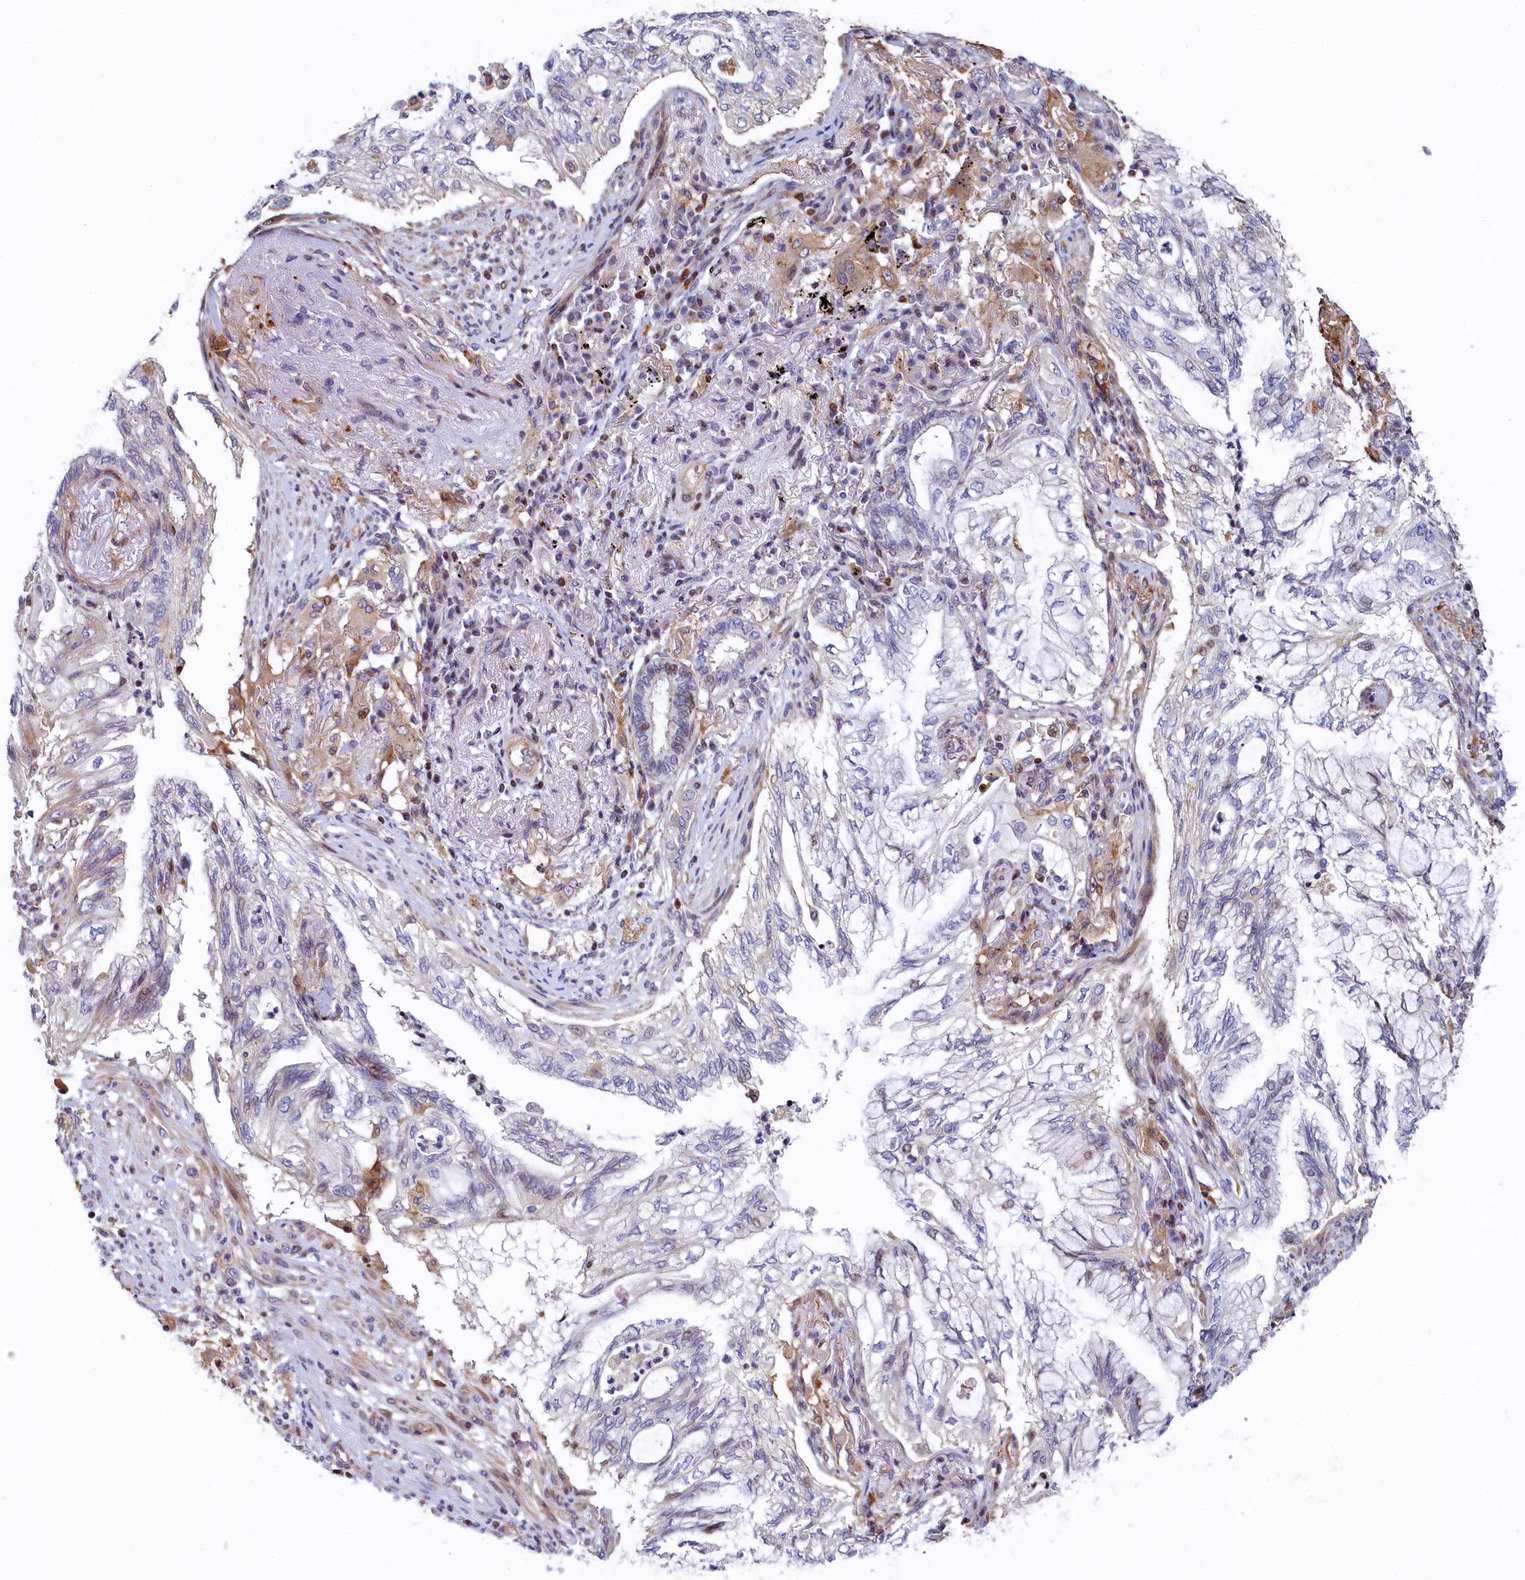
{"staining": {"intensity": "weak", "quantity": "<25%", "location": "nuclear"}, "tissue": "lung cancer", "cell_type": "Tumor cells", "image_type": "cancer", "snomed": [{"axis": "morphology", "description": "Adenocarcinoma, NOS"}, {"axis": "topography", "description": "Lung"}], "caption": "Immunohistochemical staining of human lung cancer (adenocarcinoma) exhibits no significant expression in tumor cells.", "gene": "TGDS", "patient": {"sex": "female", "age": 70}}